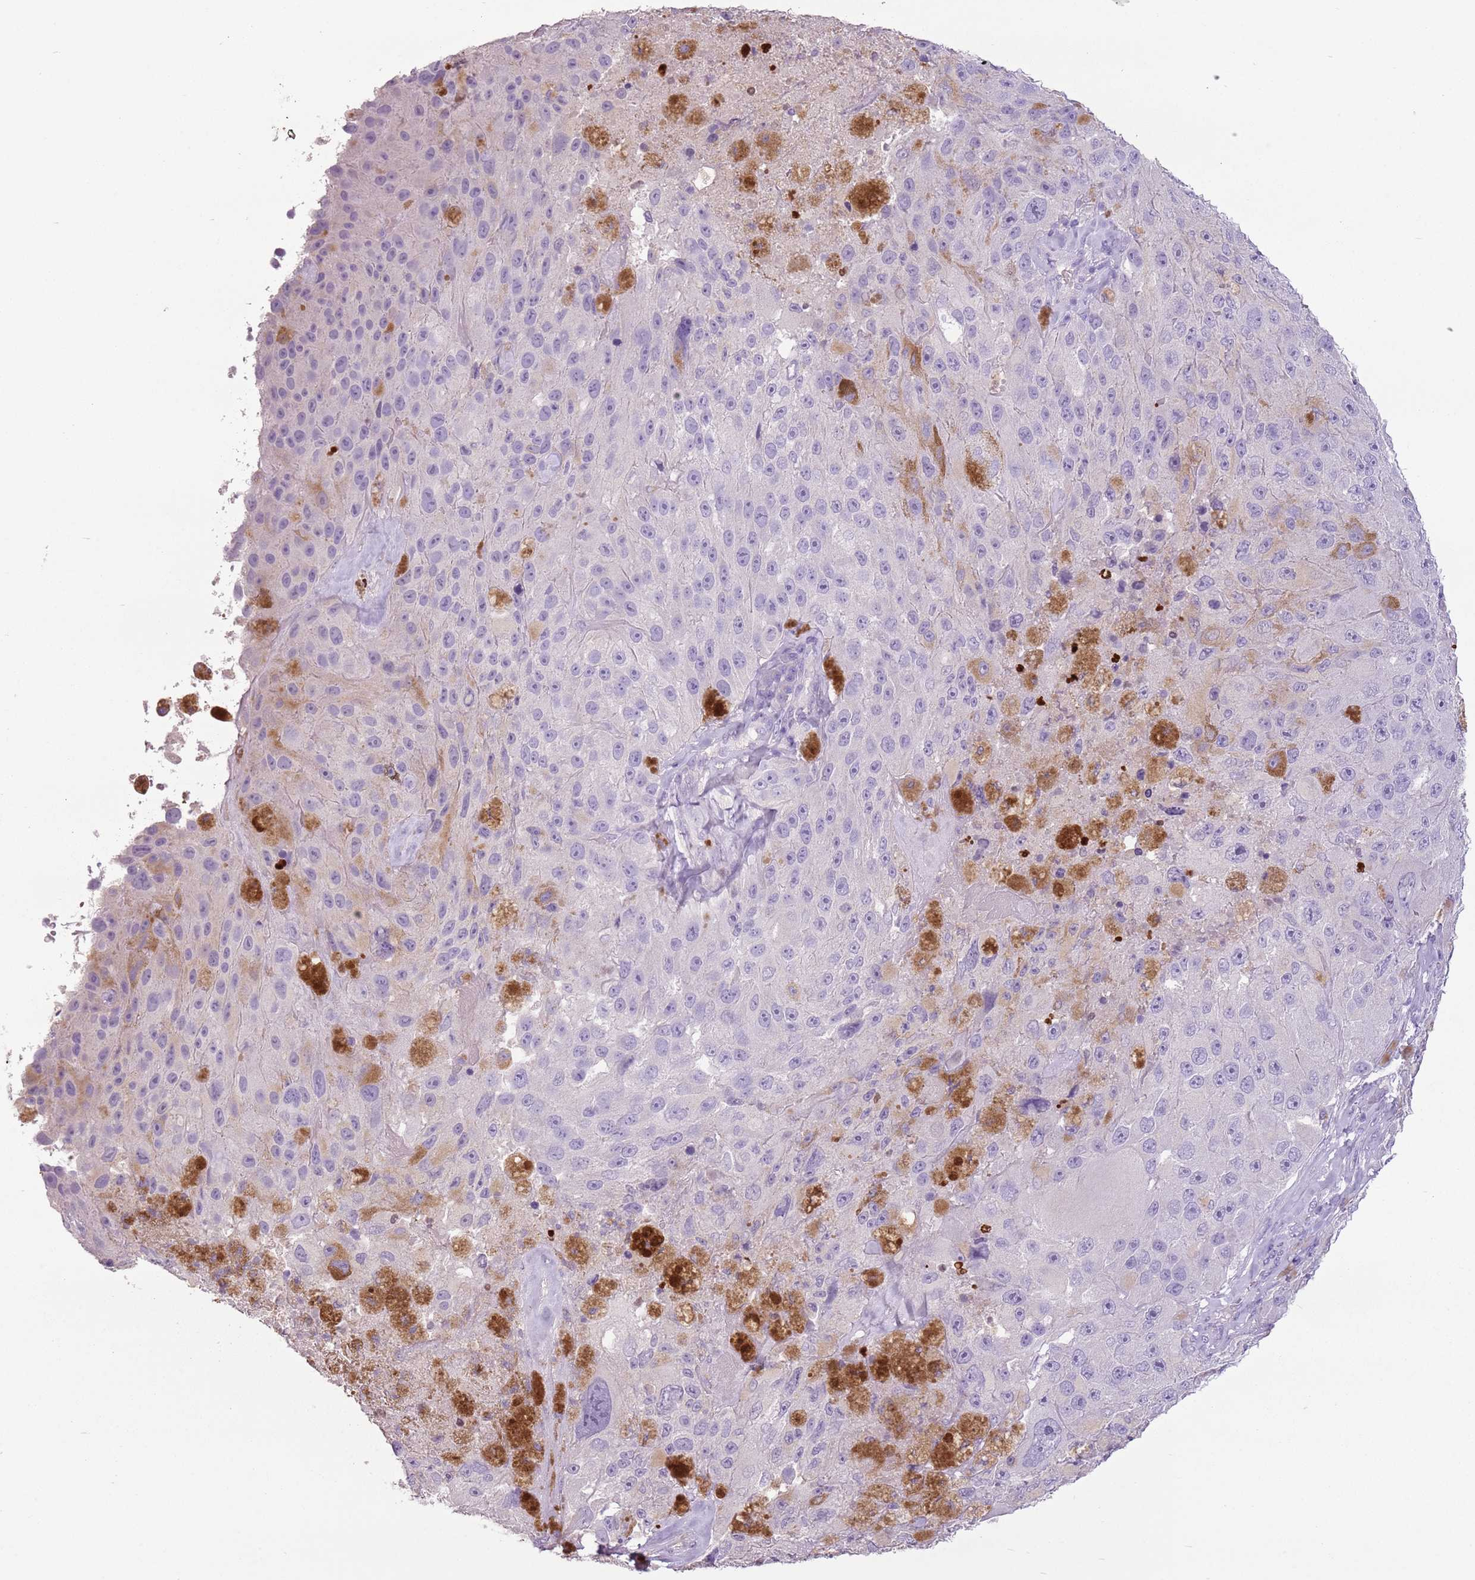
{"staining": {"intensity": "negative", "quantity": "none", "location": "none"}, "tissue": "melanoma", "cell_type": "Tumor cells", "image_type": "cancer", "snomed": [{"axis": "morphology", "description": "Malignant melanoma, Metastatic site"}, {"axis": "topography", "description": "Lymph node"}], "caption": "A photomicrograph of malignant melanoma (metastatic site) stained for a protein shows no brown staining in tumor cells.", "gene": "CELF6", "patient": {"sex": "male", "age": 62}}